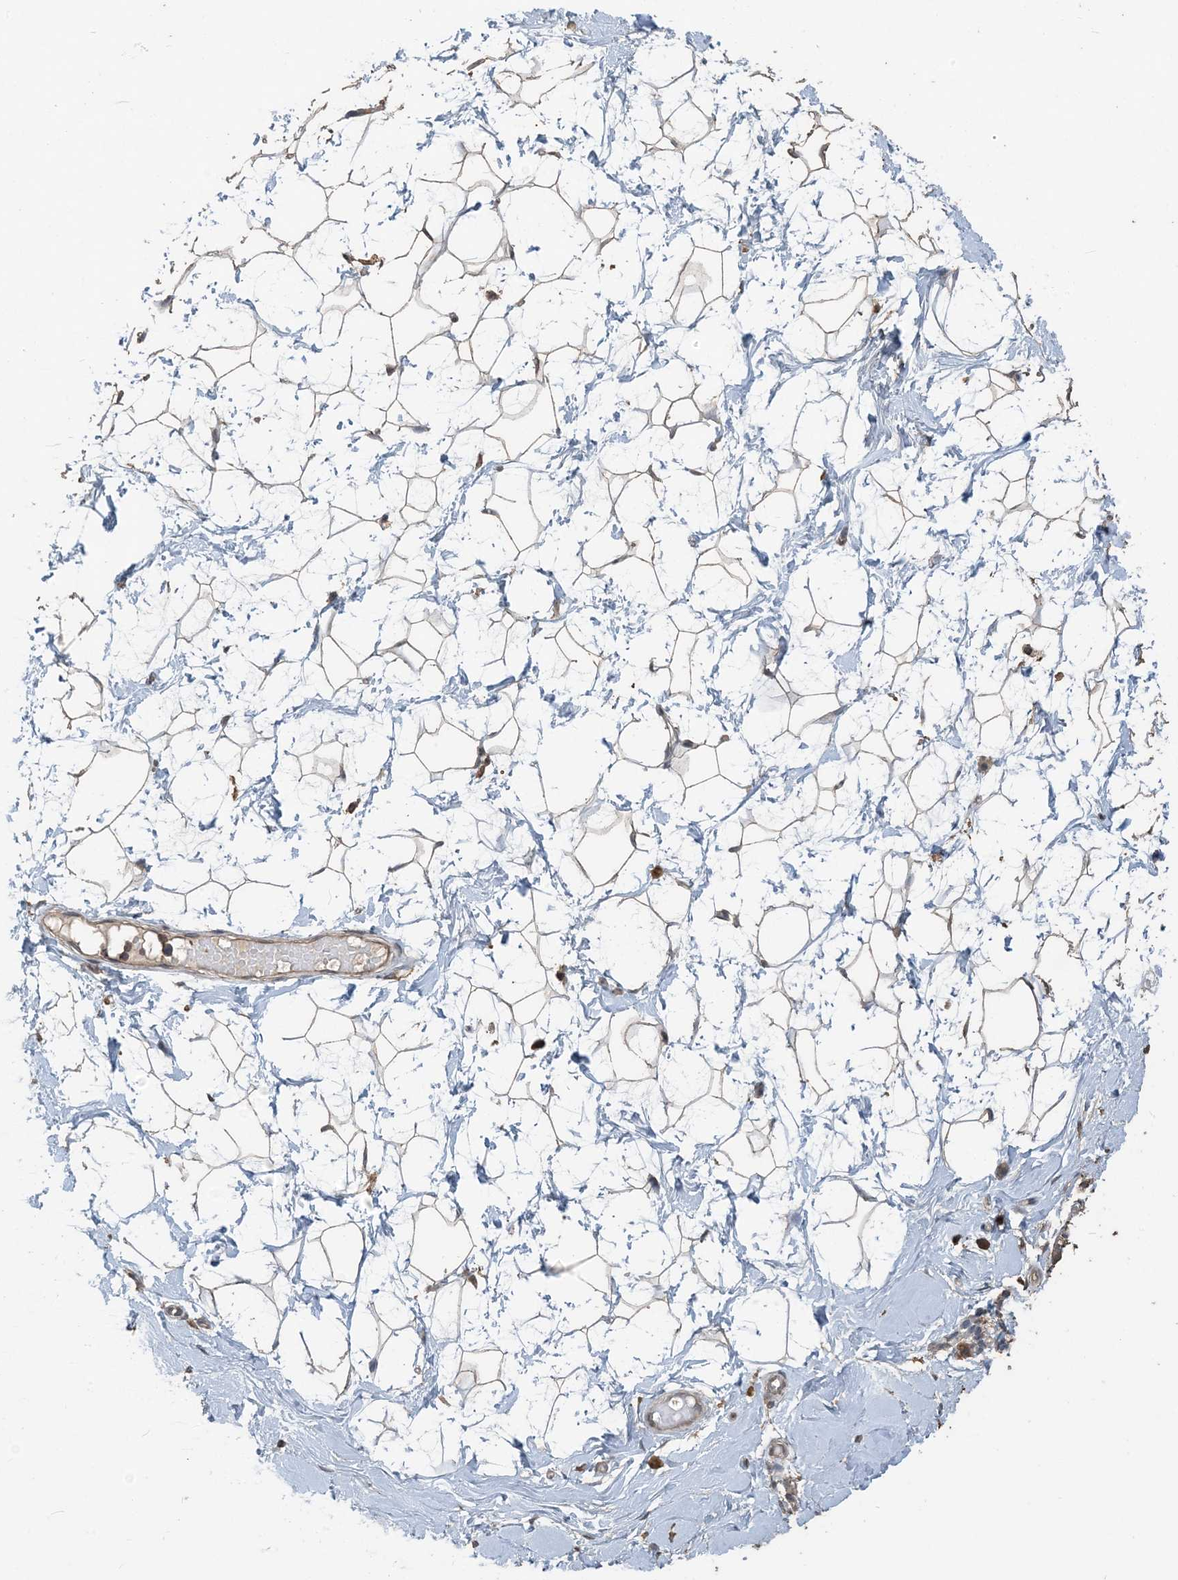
{"staining": {"intensity": "weak", "quantity": ">75%", "location": "cytoplasmic/membranous"}, "tissue": "breast", "cell_type": "Adipocytes", "image_type": "normal", "snomed": [{"axis": "morphology", "description": "Normal tissue, NOS"}, {"axis": "morphology", "description": "Adenoma, NOS"}, {"axis": "topography", "description": "Breast"}], "caption": "This photomicrograph demonstrates immunohistochemistry (IHC) staining of normal breast, with low weak cytoplasmic/membranous expression in approximately >75% of adipocytes.", "gene": "ZC3H12A", "patient": {"sex": "female", "age": 23}}